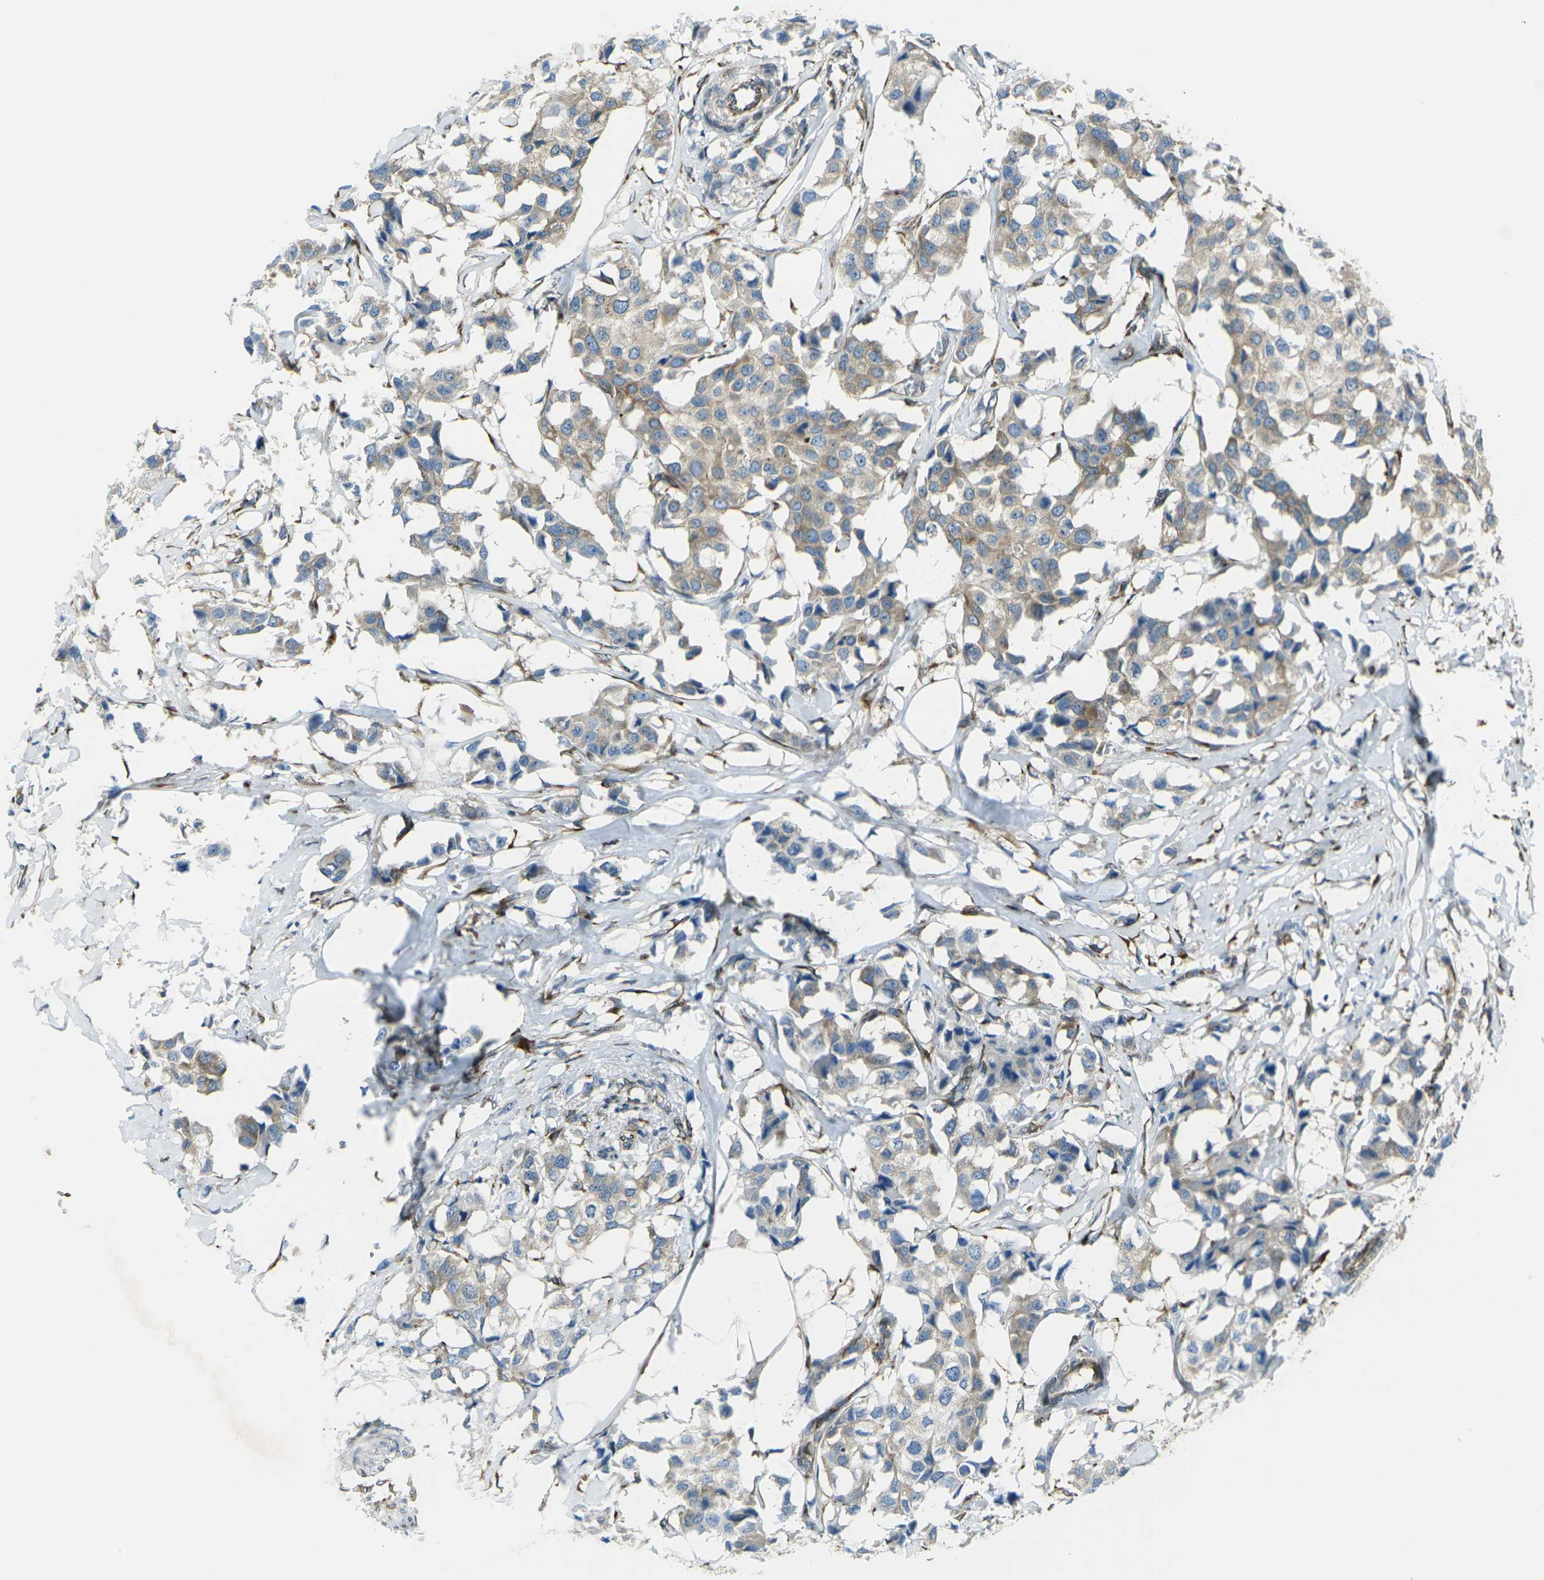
{"staining": {"intensity": "weak", "quantity": ">75%", "location": "cytoplasmic/membranous"}, "tissue": "breast cancer", "cell_type": "Tumor cells", "image_type": "cancer", "snomed": [{"axis": "morphology", "description": "Duct carcinoma"}, {"axis": "topography", "description": "Breast"}], "caption": "Brown immunohistochemical staining in human intraductal carcinoma (breast) demonstrates weak cytoplasmic/membranous positivity in about >75% of tumor cells.", "gene": "CELSR2", "patient": {"sex": "female", "age": 80}}